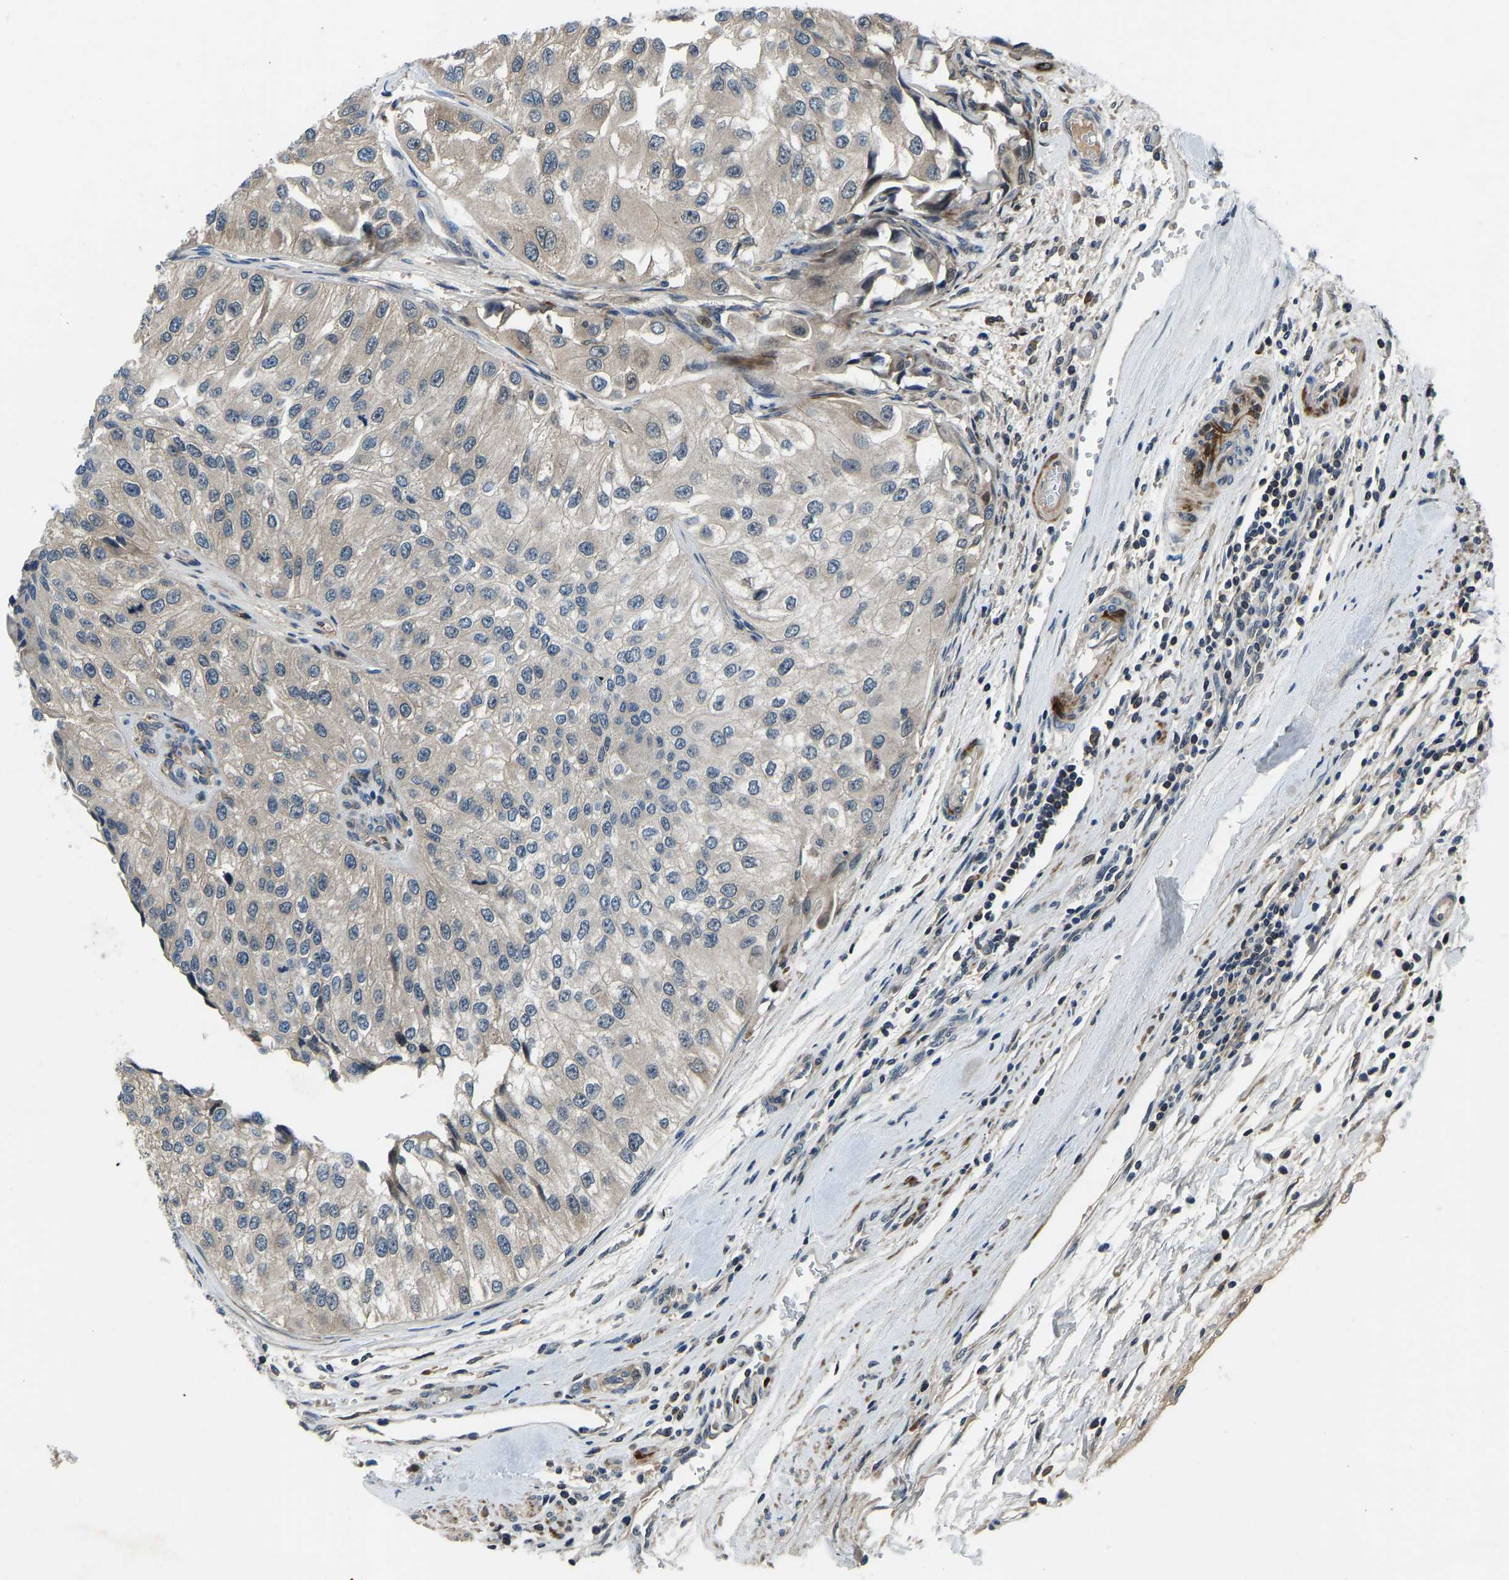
{"staining": {"intensity": "negative", "quantity": "none", "location": "none"}, "tissue": "urothelial cancer", "cell_type": "Tumor cells", "image_type": "cancer", "snomed": [{"axis": "morphology", "description": "Urothelial carcinoma, High grade"}, {"axis": "topography", "description": "Kidney"}, {"axis": "topography", "description": "Urinary bladder"}], "caption": "IHC image of neoplastic tissue: human urothelial cancer stained with DAB (3,3'-diaminobenzidine) displays no significant protein staining in tumor cells.", "gene": "RLIM", "patient": {"sex": "male", "age": 77}}